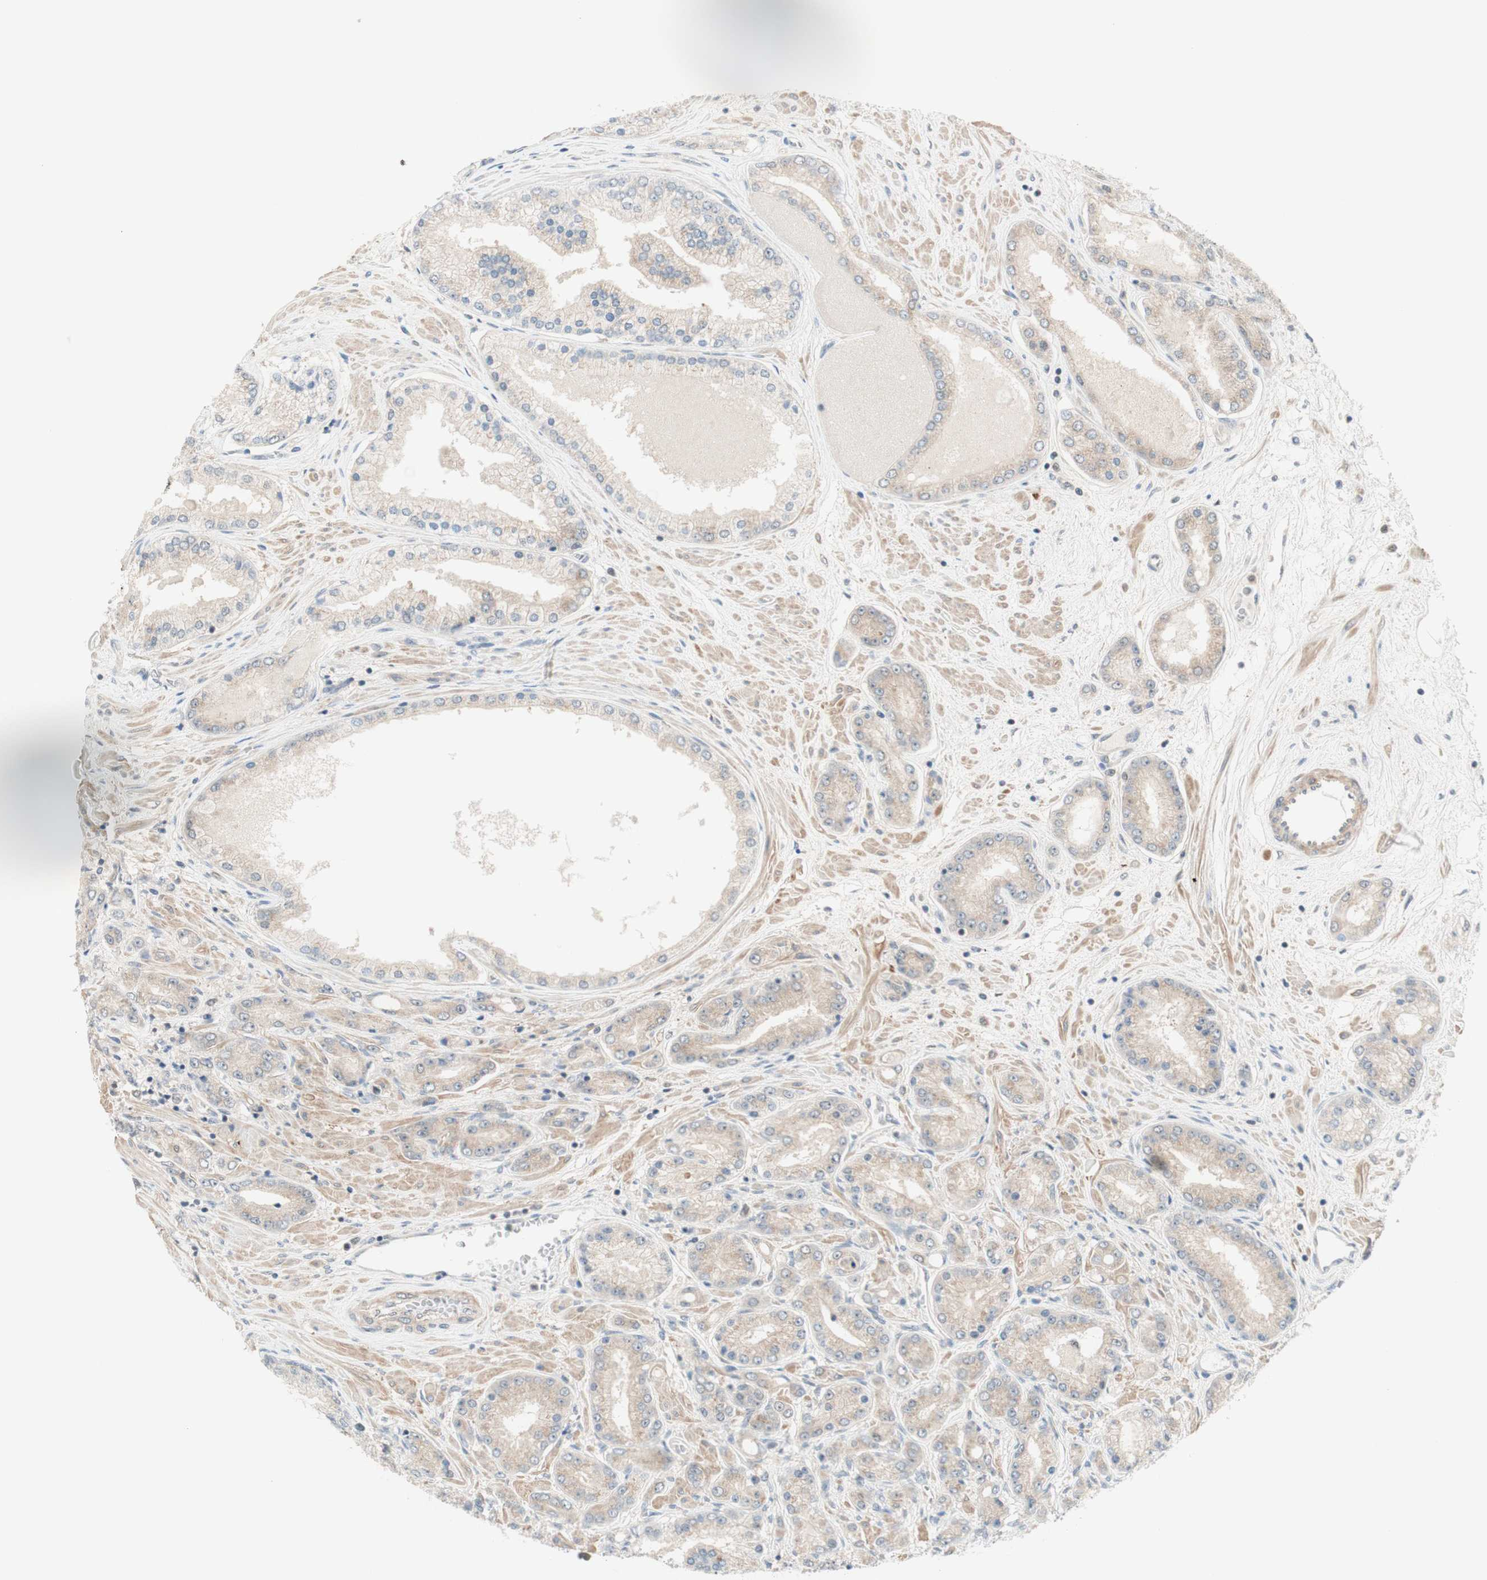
{"staining": {"intensity": "weak", "quantity": "25%-75%", "location": "cytoplasmic/membranous"}, "tissue": "prostate cancer", "cell_type": "Tumor cells", "image_type": "cancer", "snomed": [{"axis": "morphology", "description": "Adenocarcinoma, High grade"}, {"axis": "topography", "description": "Prostate"}], "caption": "This photomicrograph demonstrates immunohistochemistry staining of prostate cancer (high-grade adenocarcinoma), with low weak cytoplasmic/membranous positivity in about 25%-75% of tumor cells.", "gene": "RFNG", "patient": {"sex": "male", "age": 59}}